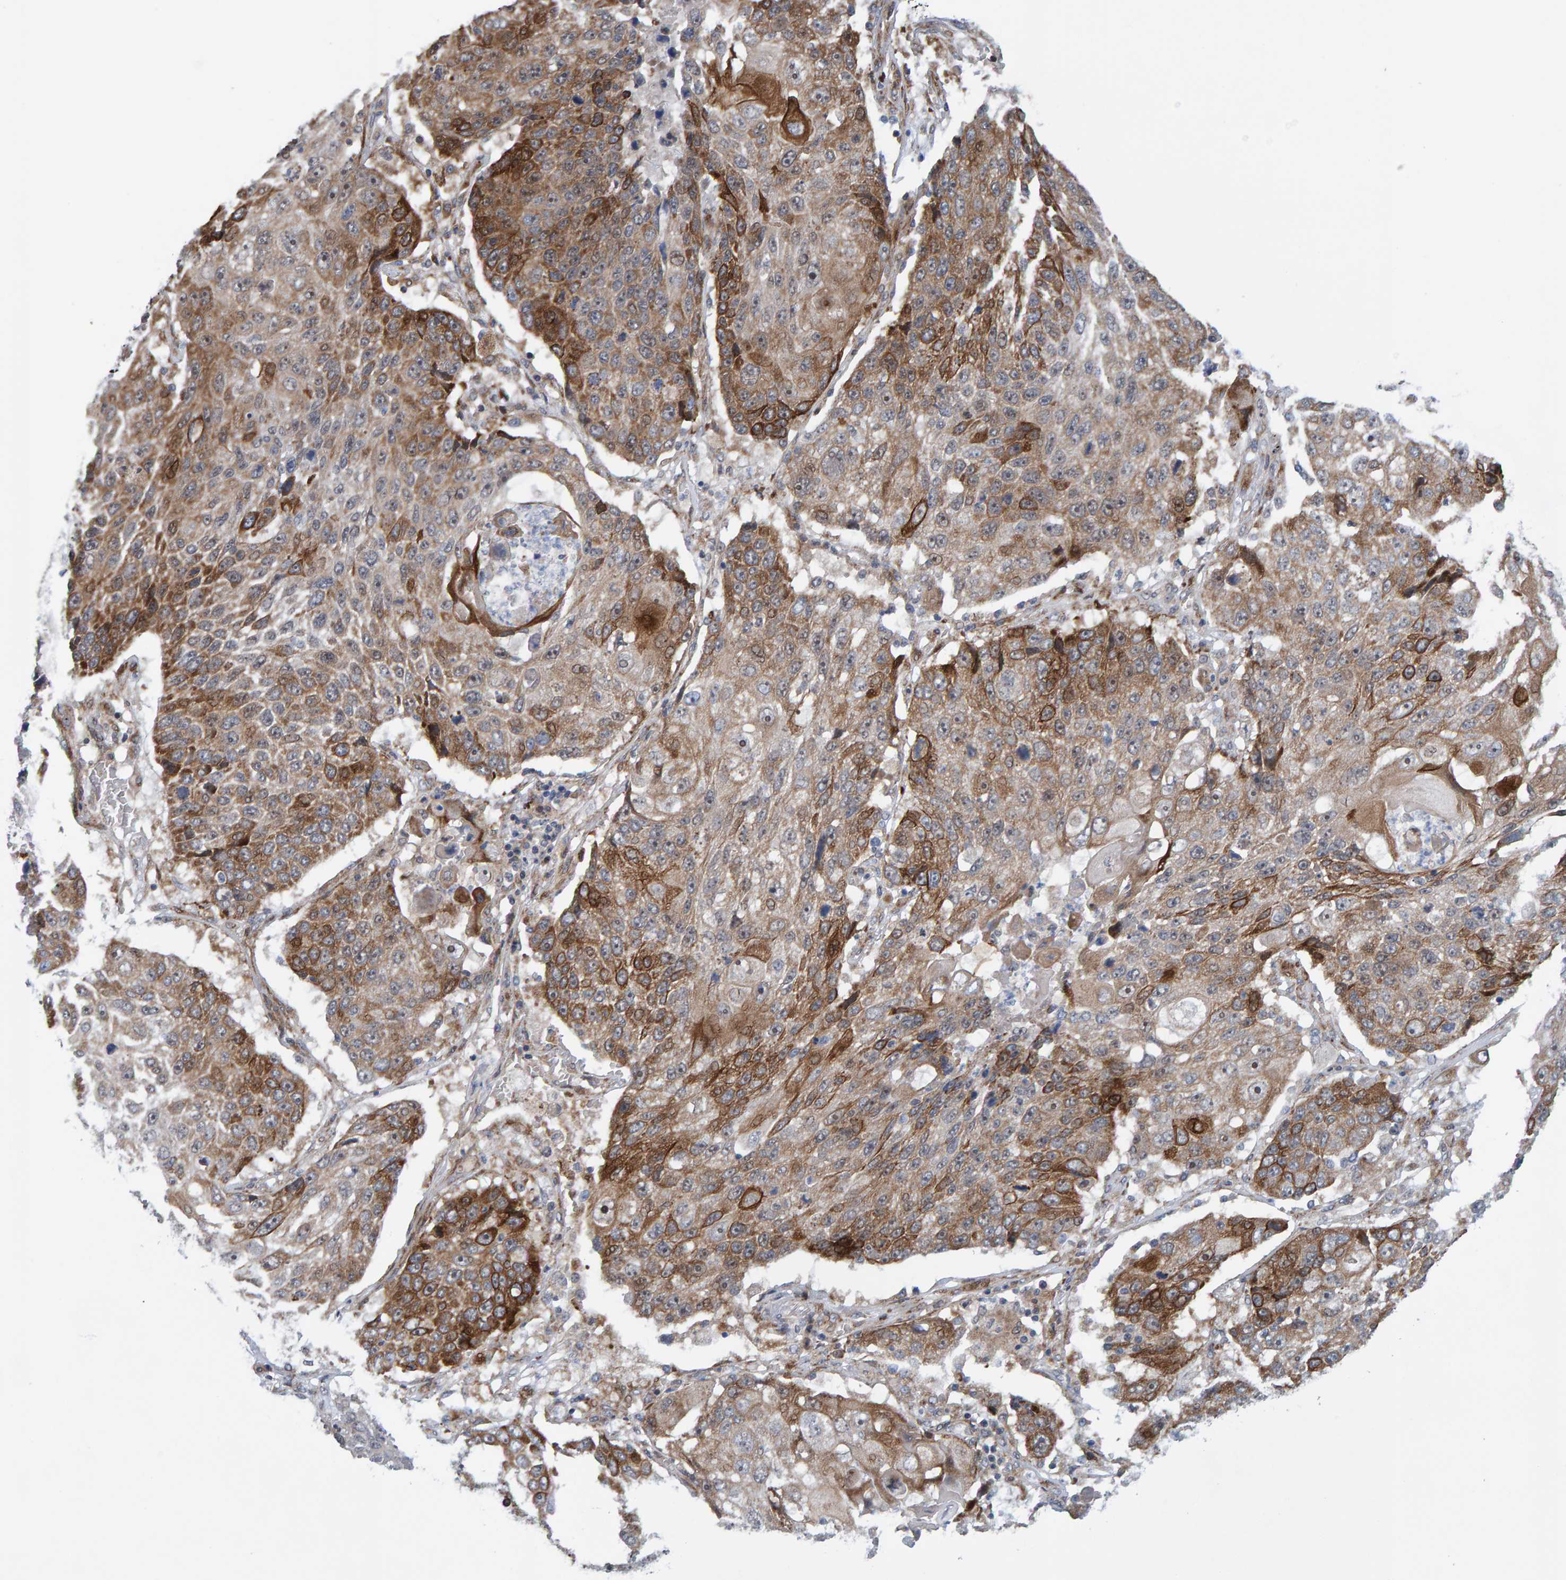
{"staining": {"intensity": "moderate", "quantity": ">75%", "location": "cytoplasmic/membranous"}, "tissue": "lung cancer", "cell_type": "Tumor cells", "image_type": "cancer", "snomed": [{"axis": "morphology", "description": "Squamous cell carcinoma, NOS"}, {"axis": "topography", "description": "Lung"}], "caption": "DAB (3,3'-diaminobenzidine) immunohistochemical staining of human squamous cell carcinoma (lung) exhibits moderate cytoplasmic/membranous protein staining in approximately >75% of tumor cells. (Brightfield microscopy of DAB IHC at high magnification).", "gene": "MFSD6L", "patient": {"sex": "male", "age": 61}}